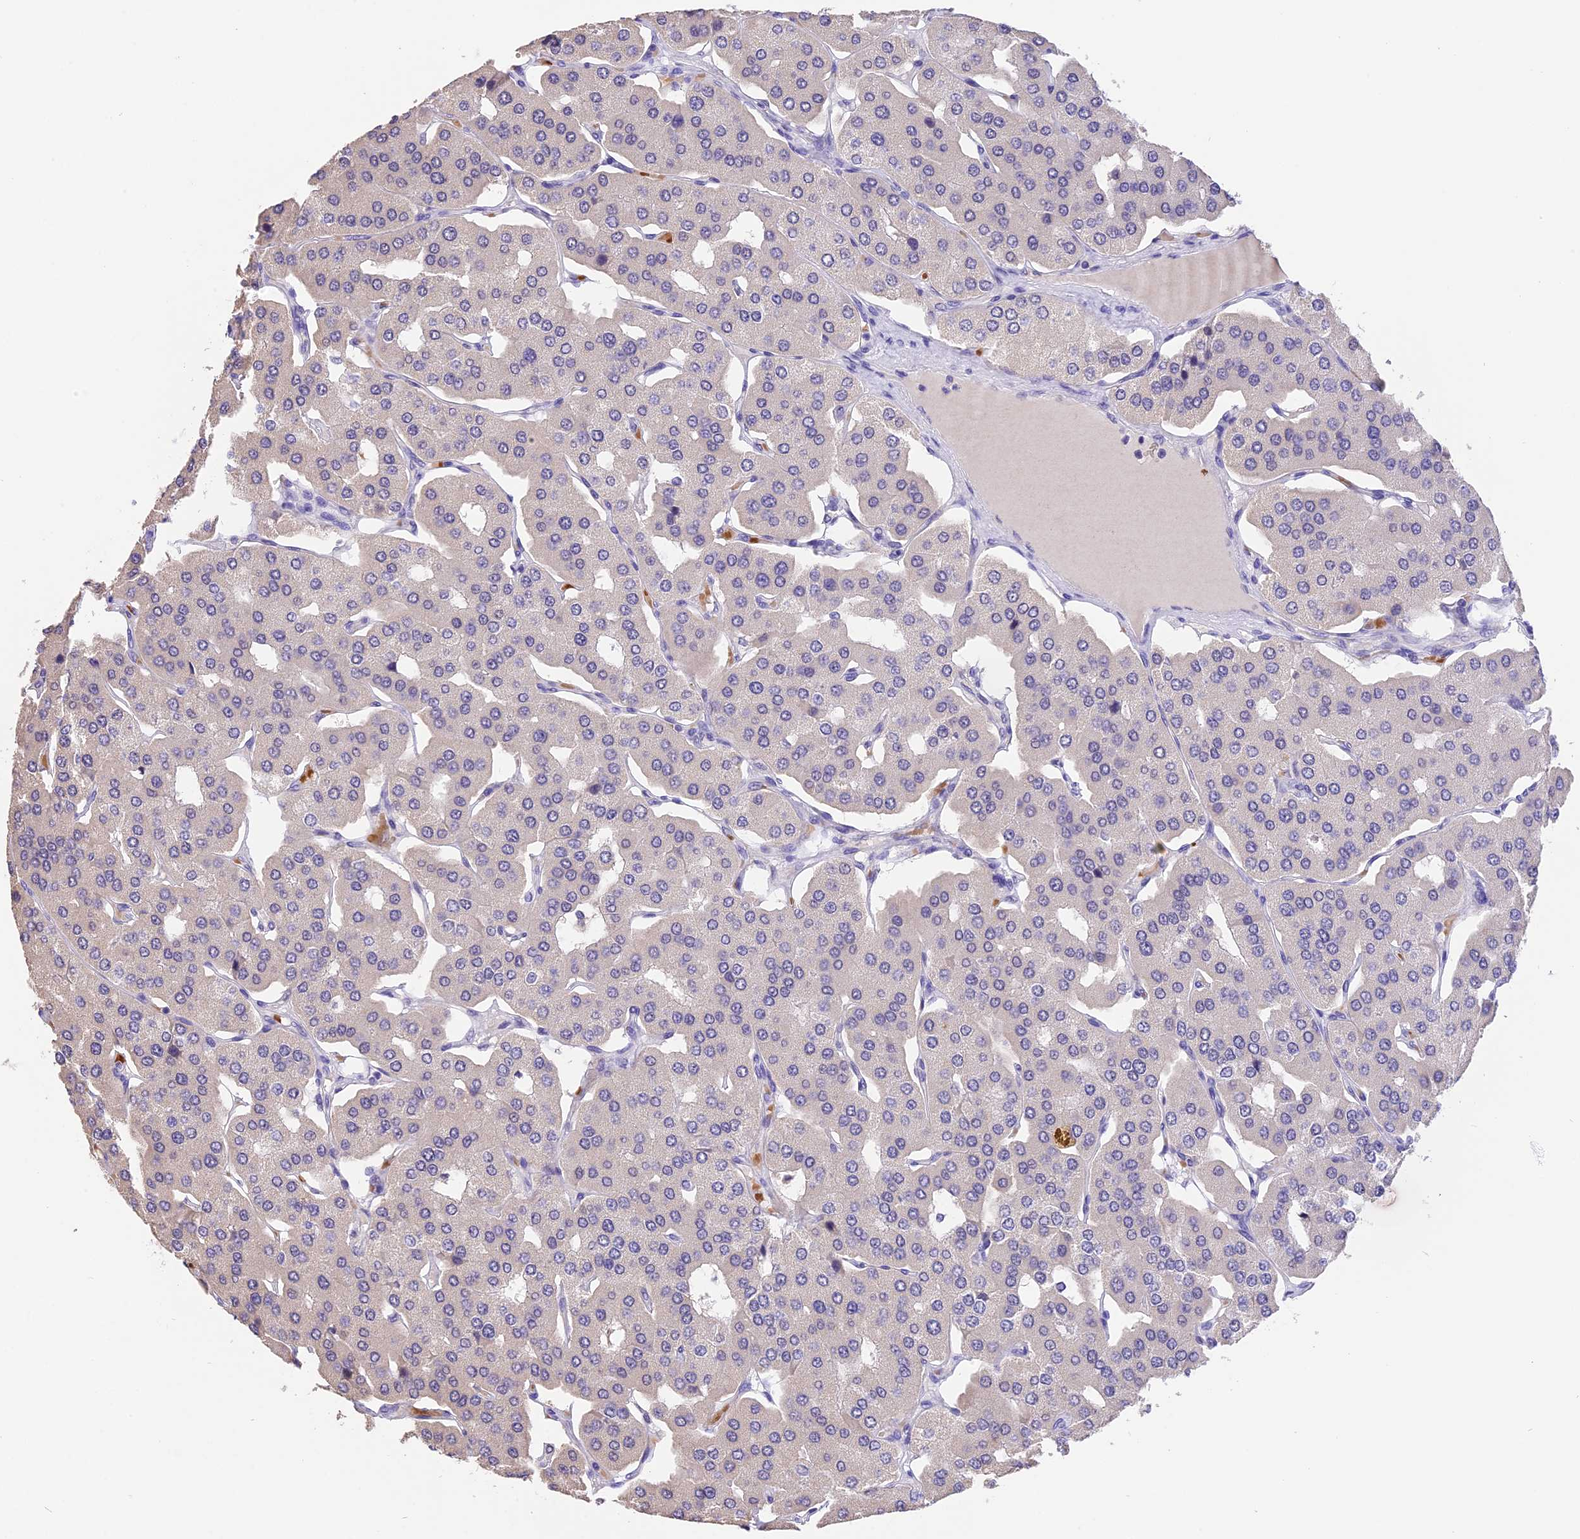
{"staining": {"intensity": "negative", "quantity": "none", "location": "none"}, "tissue": "parathyroid gland", "cell_type": "Glandular cells", "image_type": "normal", "snomed": [{"axis": "morphology", "description": "Normal tissue, NOS"}, {"axis": "morphology", "description": "Adenoma, NOS"}, {"axis": "topography", "description": "Parathyroid gland"}], "caption": "High magnification brightfield microscopy of benign parathyroid gland stained with DAB (brown) and counterstained with hematoxylin (blue): glandular cells show no significant positivity. Nuclei are stained in blue.", "gene": "AHSP", "patient": {"sex": "female", "age": 86}}